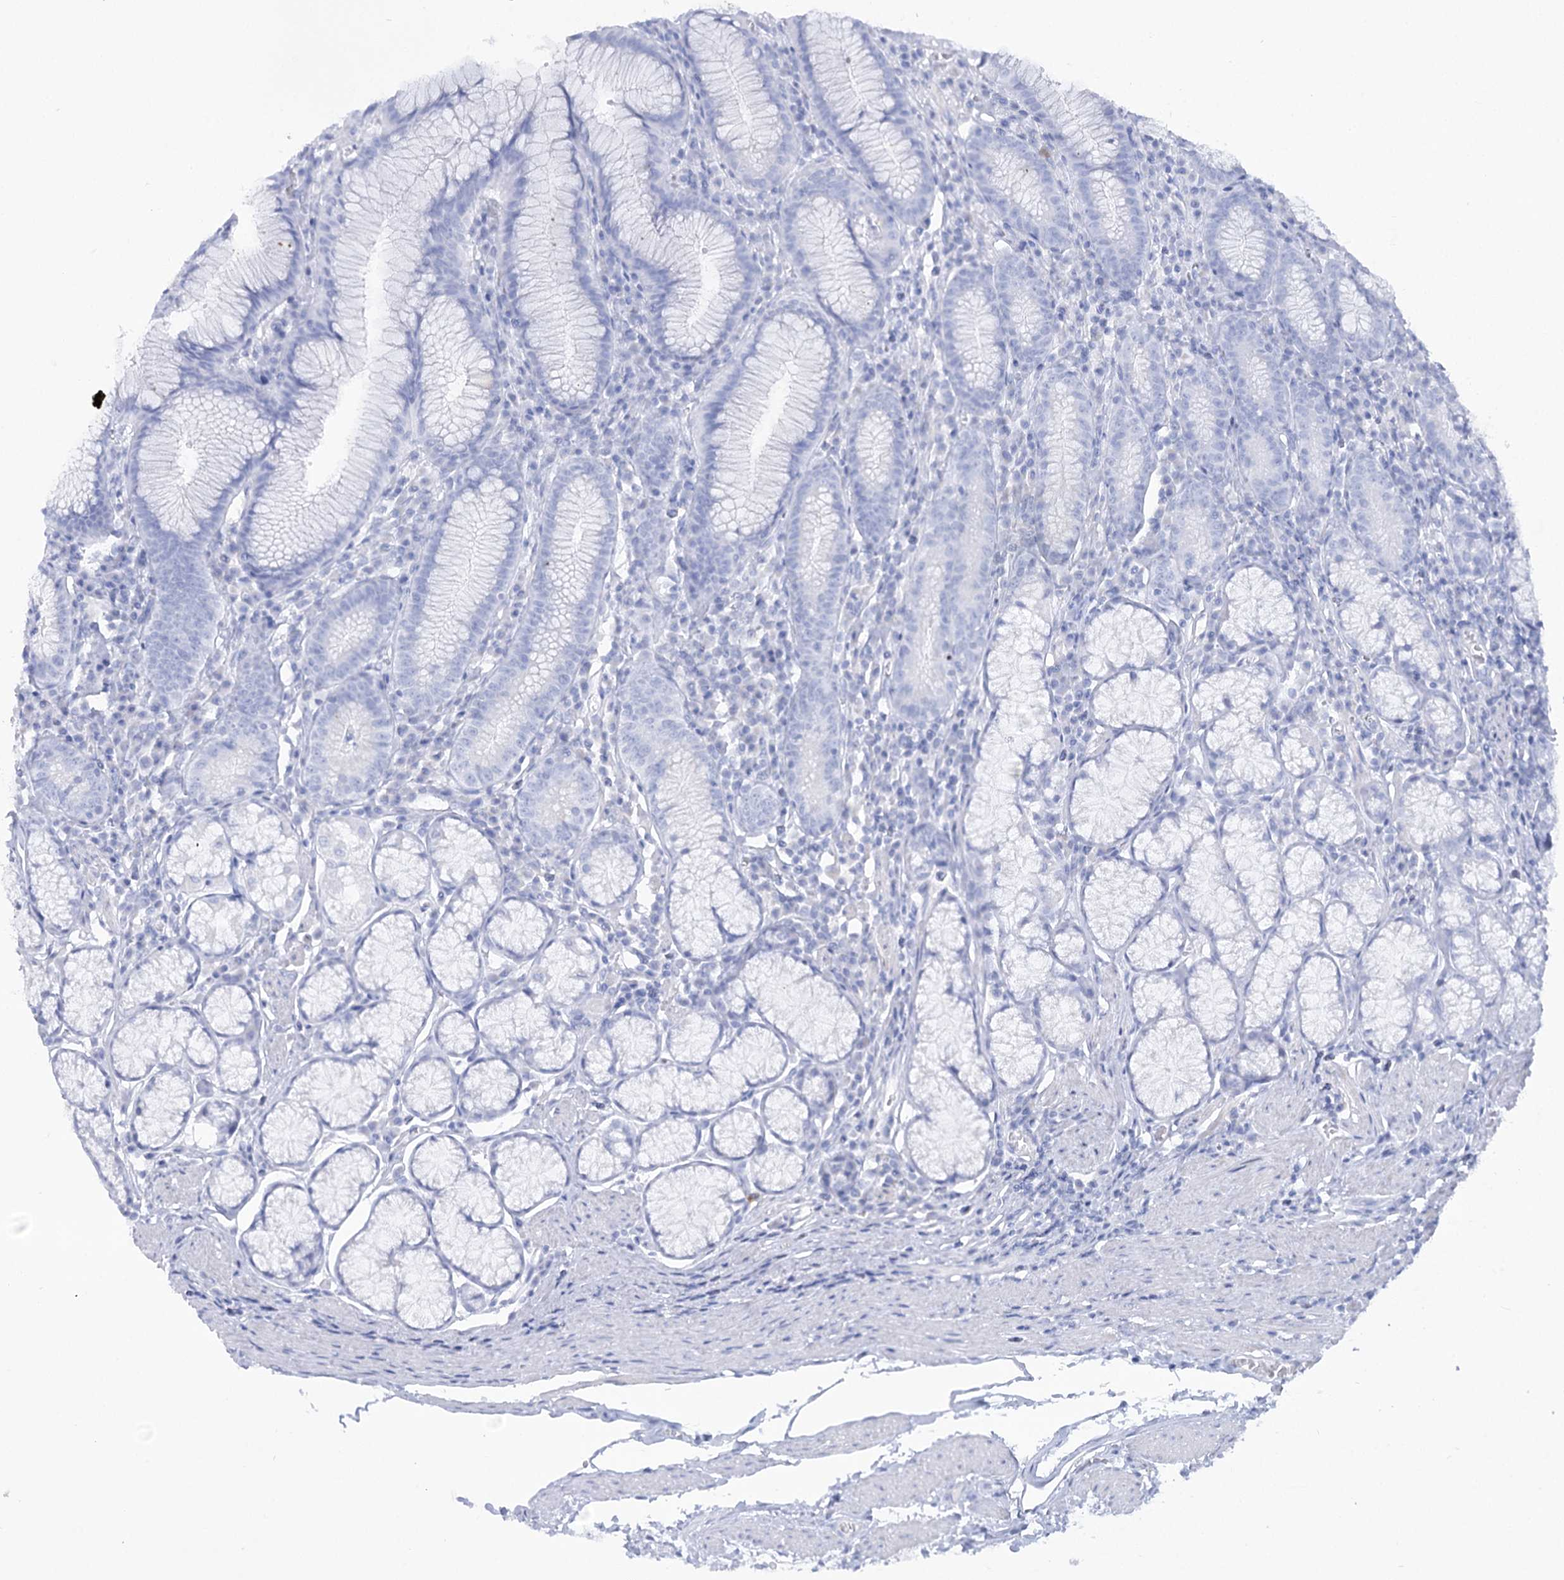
{"staining": {"intensity": "negative", "quantity": "none", "location": "none"}, "tissue": "stomach", "cell_type": "Glandular cells", "image_type": "normal", "snomed": [{"axis": "morphology", "description": "Normal tissue, NOS"}, {"axis": "topography", "description": "Stomach"}], "caption": "Immunohistochemical staining of benign stomach shows no significant positivity in glandular cells. (DAB immunohistochemistry, high magnification).", "gene": "GBF1", "patient": {"sex": "male", "age": 55}}